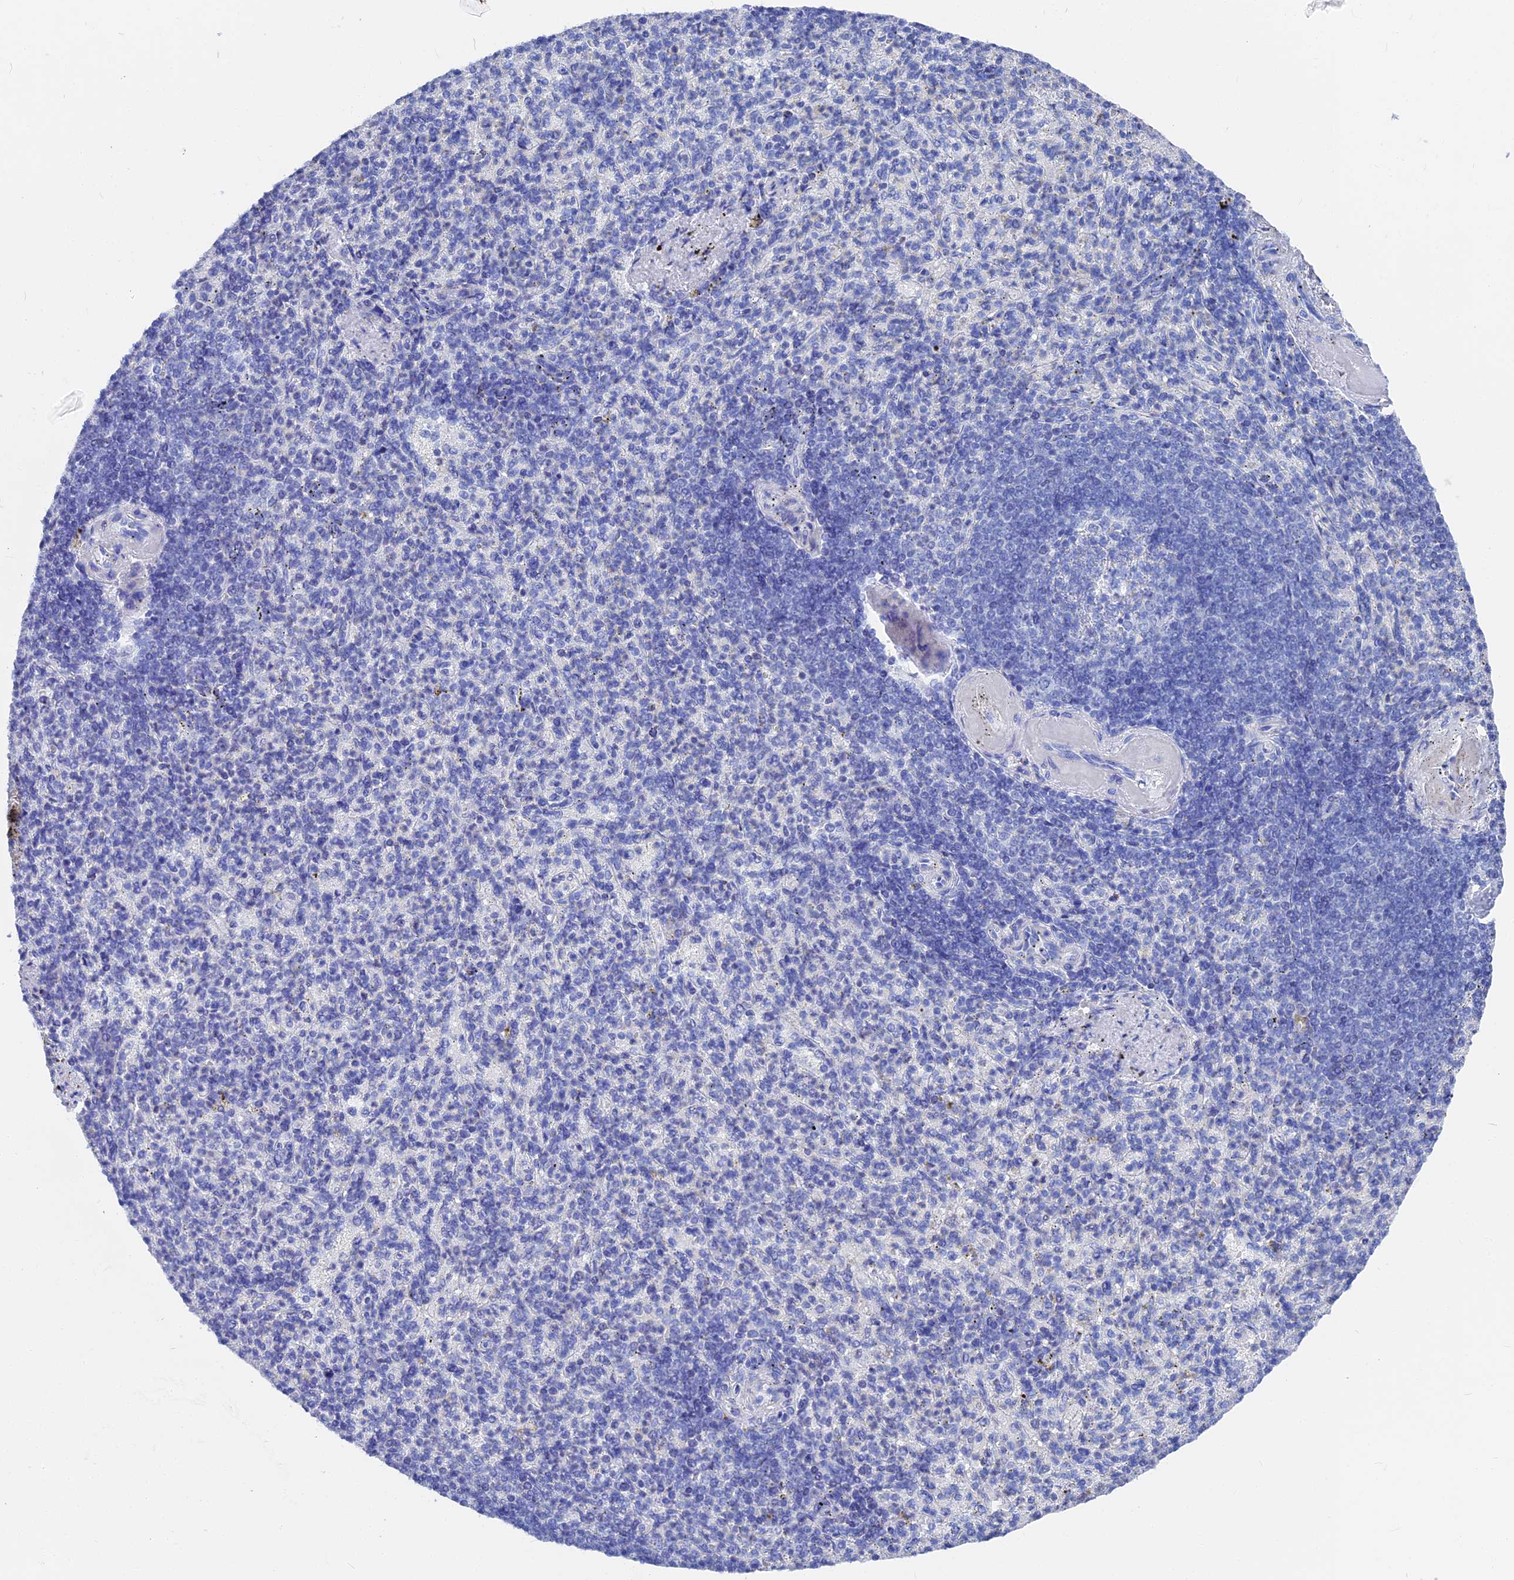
{"staining": {"intensity": "negative", "quantity": "none", "location": "none"}, "tissue": "spleen", "cell_type": "Cells in red pulp", "image_type": "normal", "snomed": [{"axis": "morphology", "description": "Normal tissue, NOS"}, {"axis": "topography", "description": "Spleen"}], "caption": "Protein analysis of normal spleen displays no significant positivity in cells in red pulp. Nuclei are stained in blue.", "gene": "VPS33B", "patient": {"sex": "female", "age": 74}}